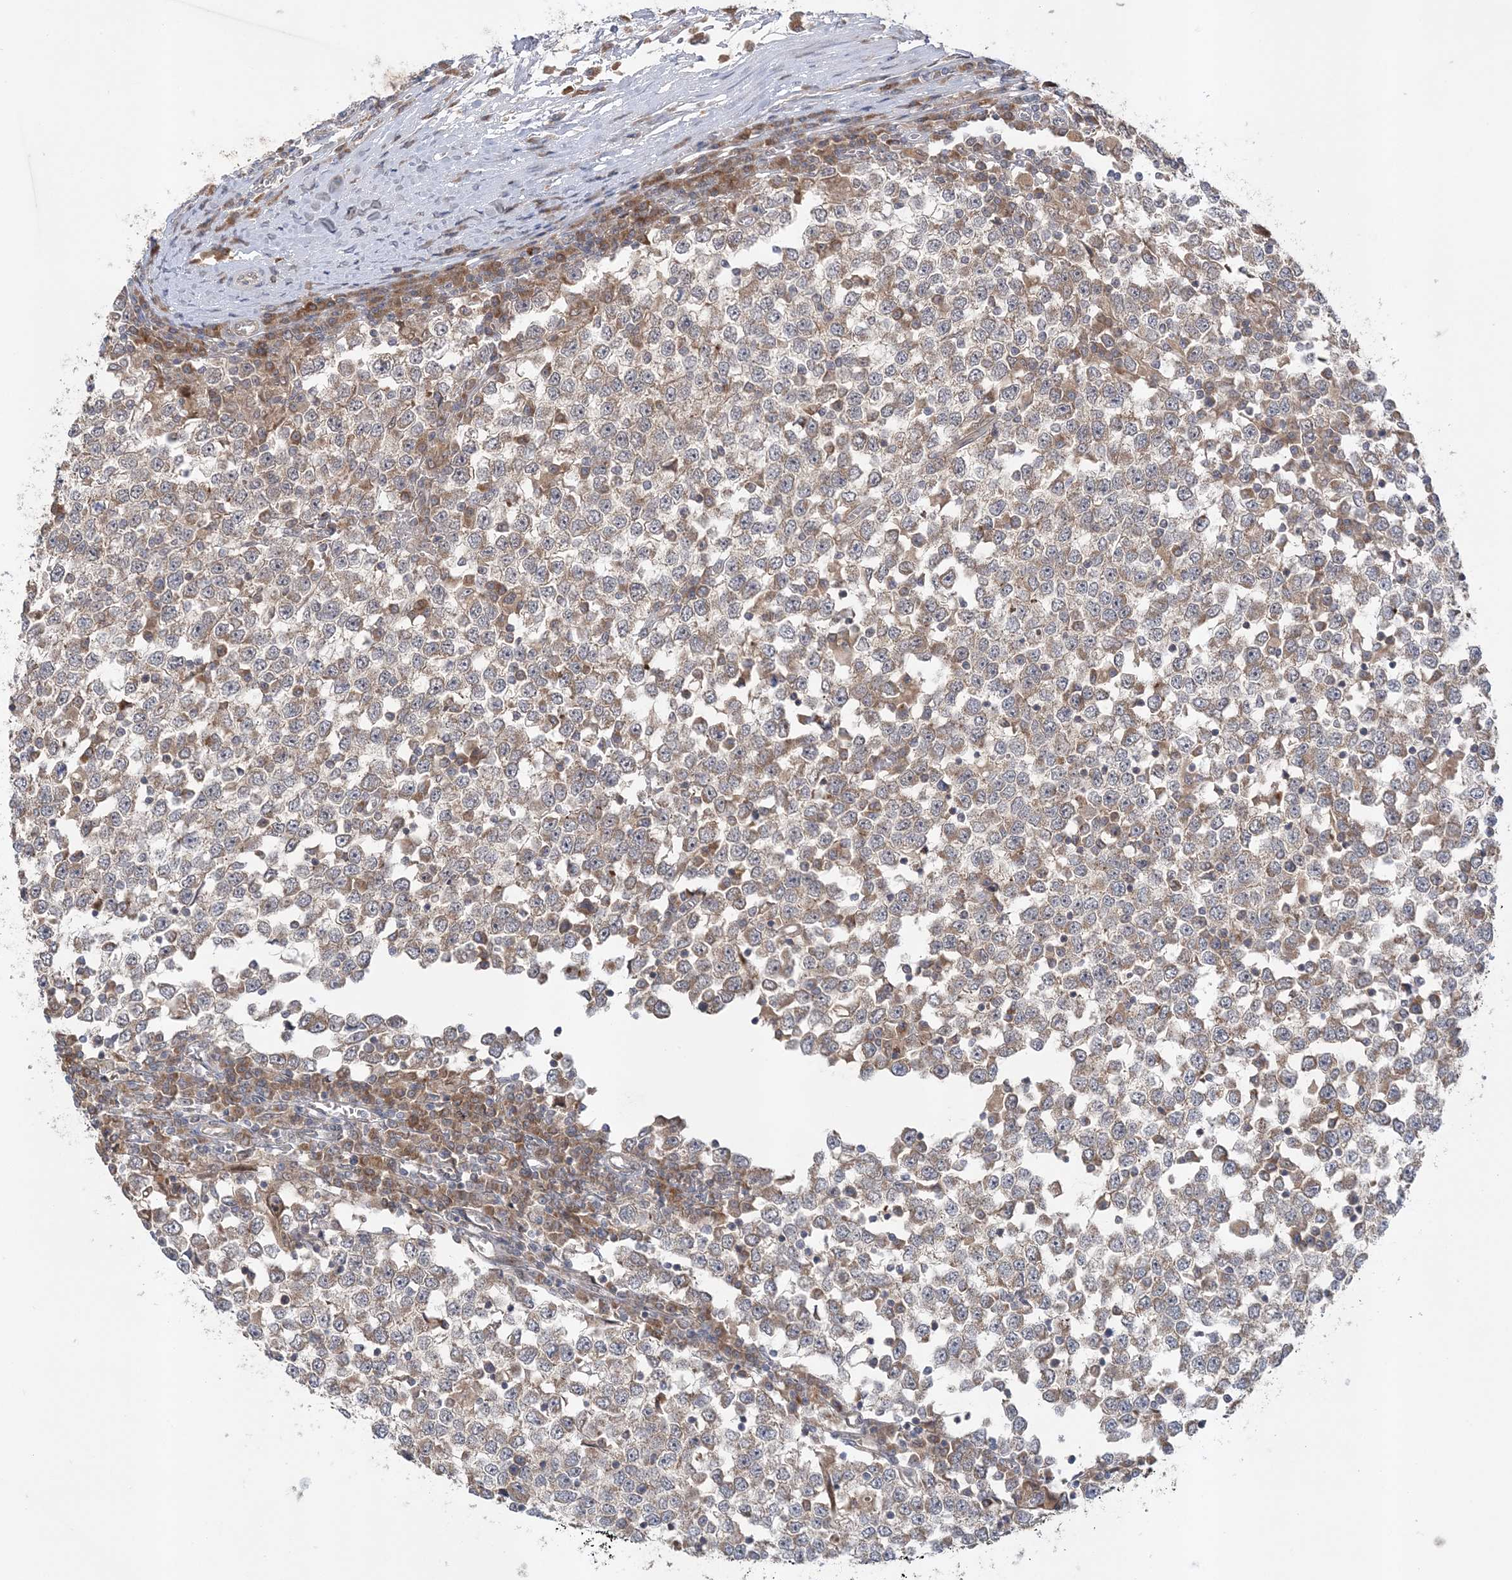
{"staining": {"intensity": "weak", "quantity": "<25%", "location": "cytoplasmic/membranous"}, "tissue": "testis cancer", "cell_type": "Tumor cells", "image_type": "cancer", "snomed": [{"axis": "morphology", "description": "Seminoma, NOS"}, {"axis": "topography", "description": "Testis"}], "caption": "The immunohistochemistry (IHC) micrograph has no significant expression in tumor cells of testis seminoma tissue.", "gene": "MMADHC", "patient": {"sex": "male", "age": 65}}